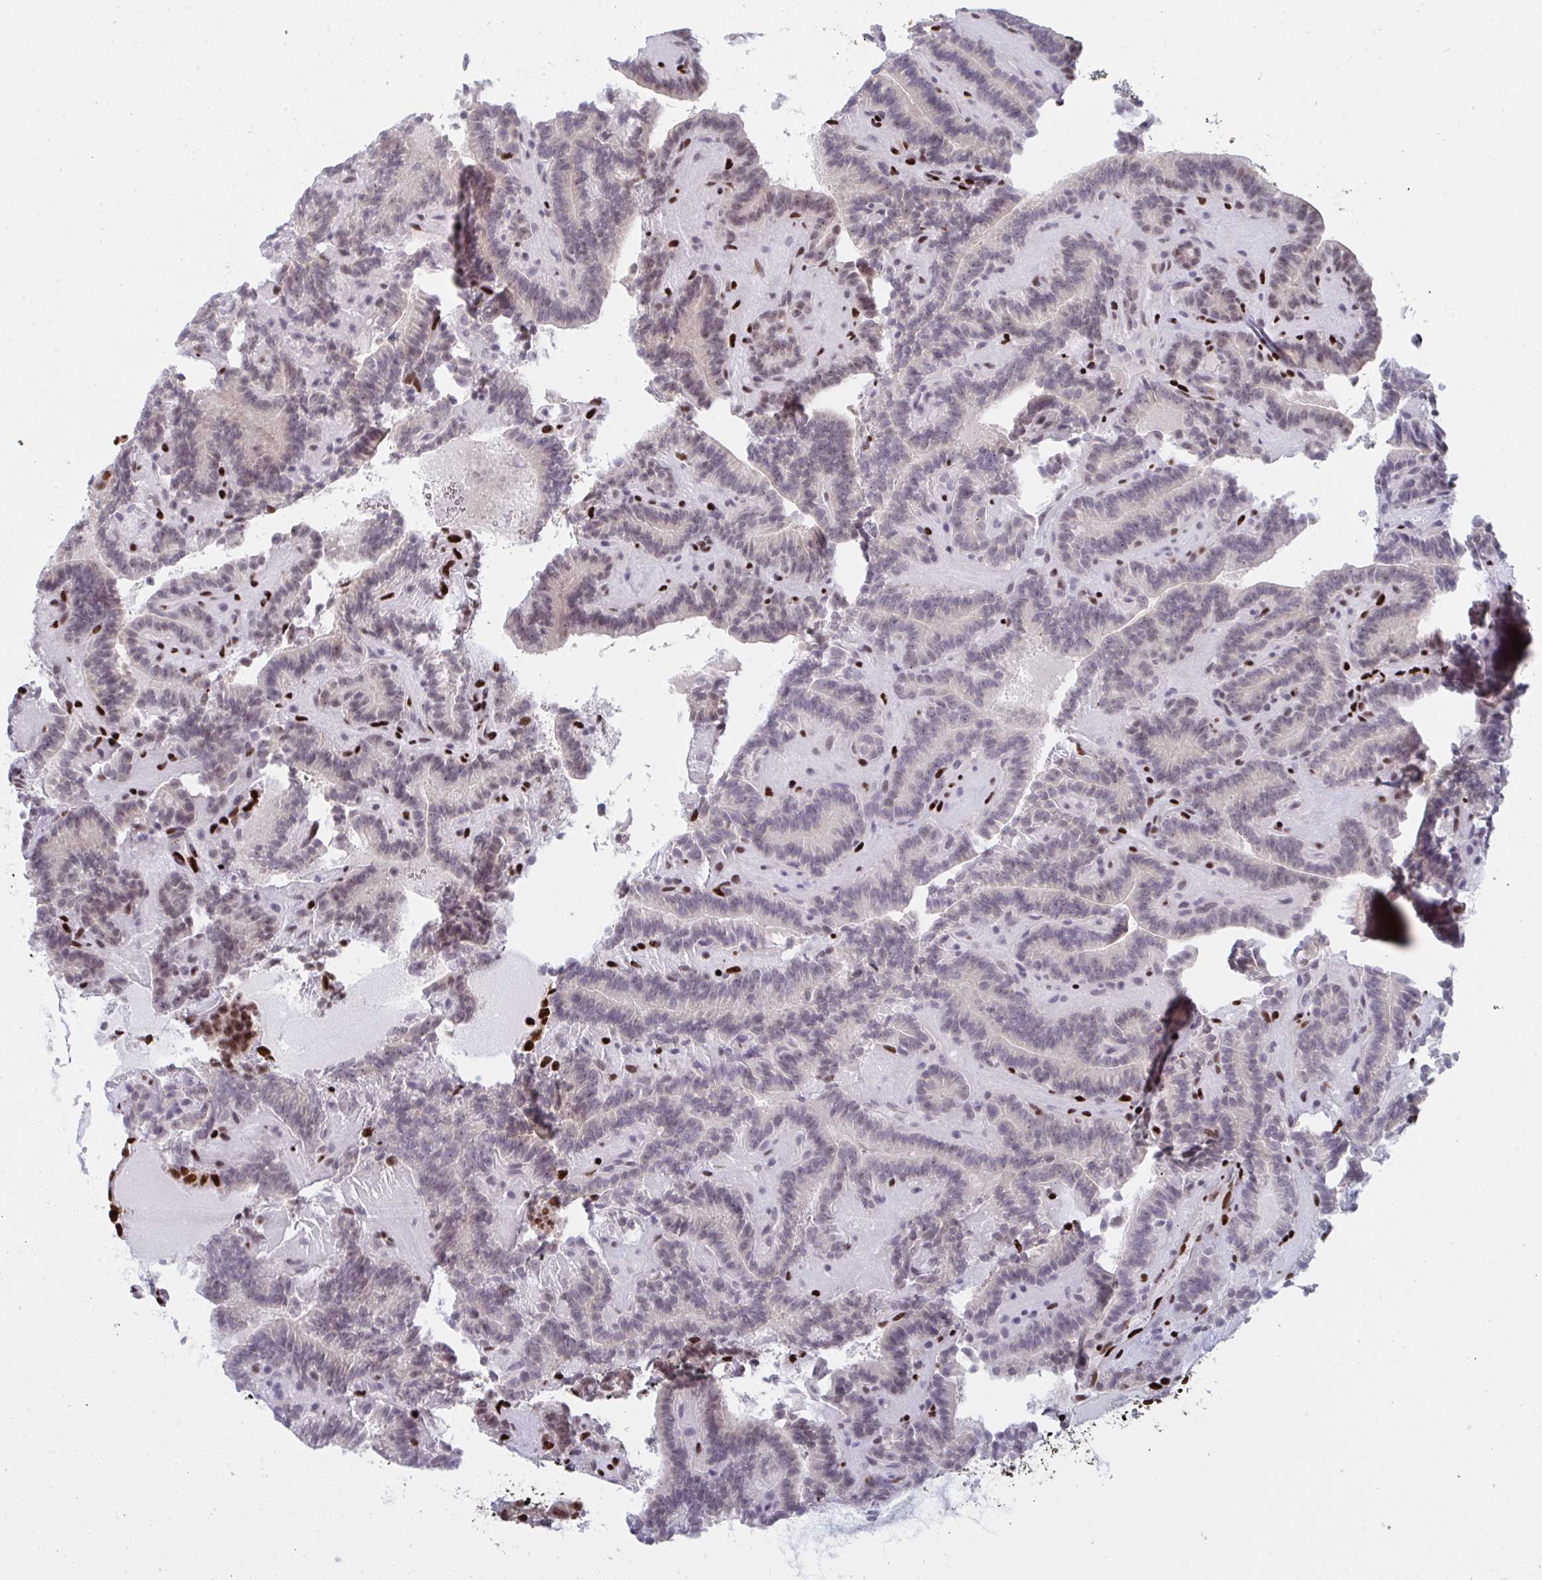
{"staining": {"intensity": "strong", "quantity": "<25%", "location": "nuclear"}, "tissue": "thyroid cancer", "cell_type": "Tumor cells", "image_type": "cancer", "snomed": [{"axis": "morphology", "description": "Papillary adenocarcinoma, NOS"}, {"axis": "topography", "description": "Thyroid gland"}], "caption": "About <25% of tumor cells in human thyroid cancer exhibit strong nuclear protein staining as visualized by brown immunohistochemical staining.", "gene": "GAR1", "patient": {"sex": "female", "age": 21}}